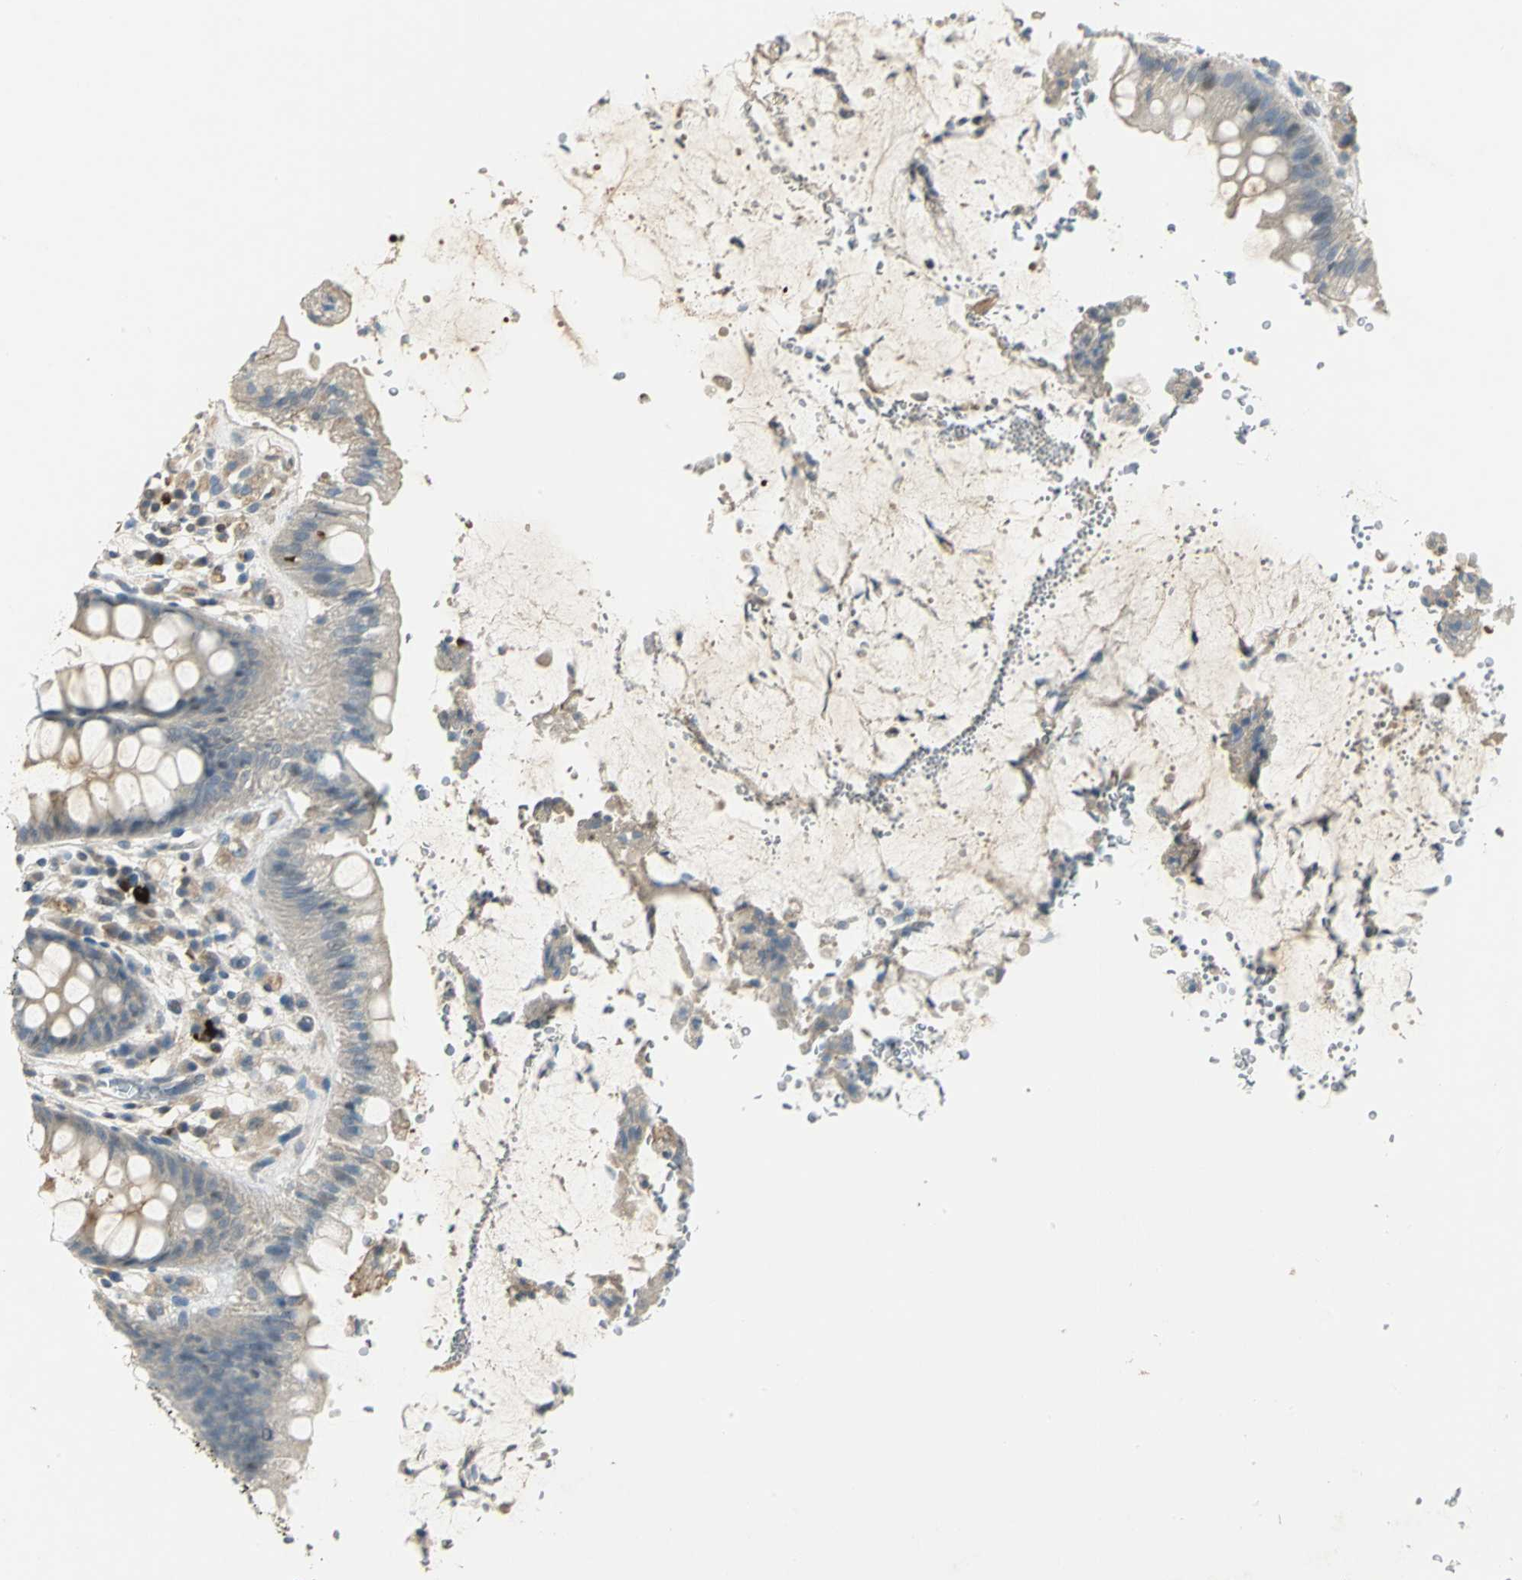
{"staining": {"intensity": "weak", "quantity": "<25%", "location": "cytoplasmic/membranous"}, "tissue": "rectum", "cell_type": "Glandular cells", "image_type": "normal", "snomed": [{"axis": "morphology", "description": "Normal tissue, NOS"}, {"axis": "topography", "description": "Rectum"}], "caption": "High magnification brightfield microscopy of benign rectum stained with DAB (3,3'-diaminobenzidine) (brown) and counterstained with hematoxylin (blue): glandular cells show no significant expression.", "gene": "PROC", "patient": {"sex": "female", "age": 46}}